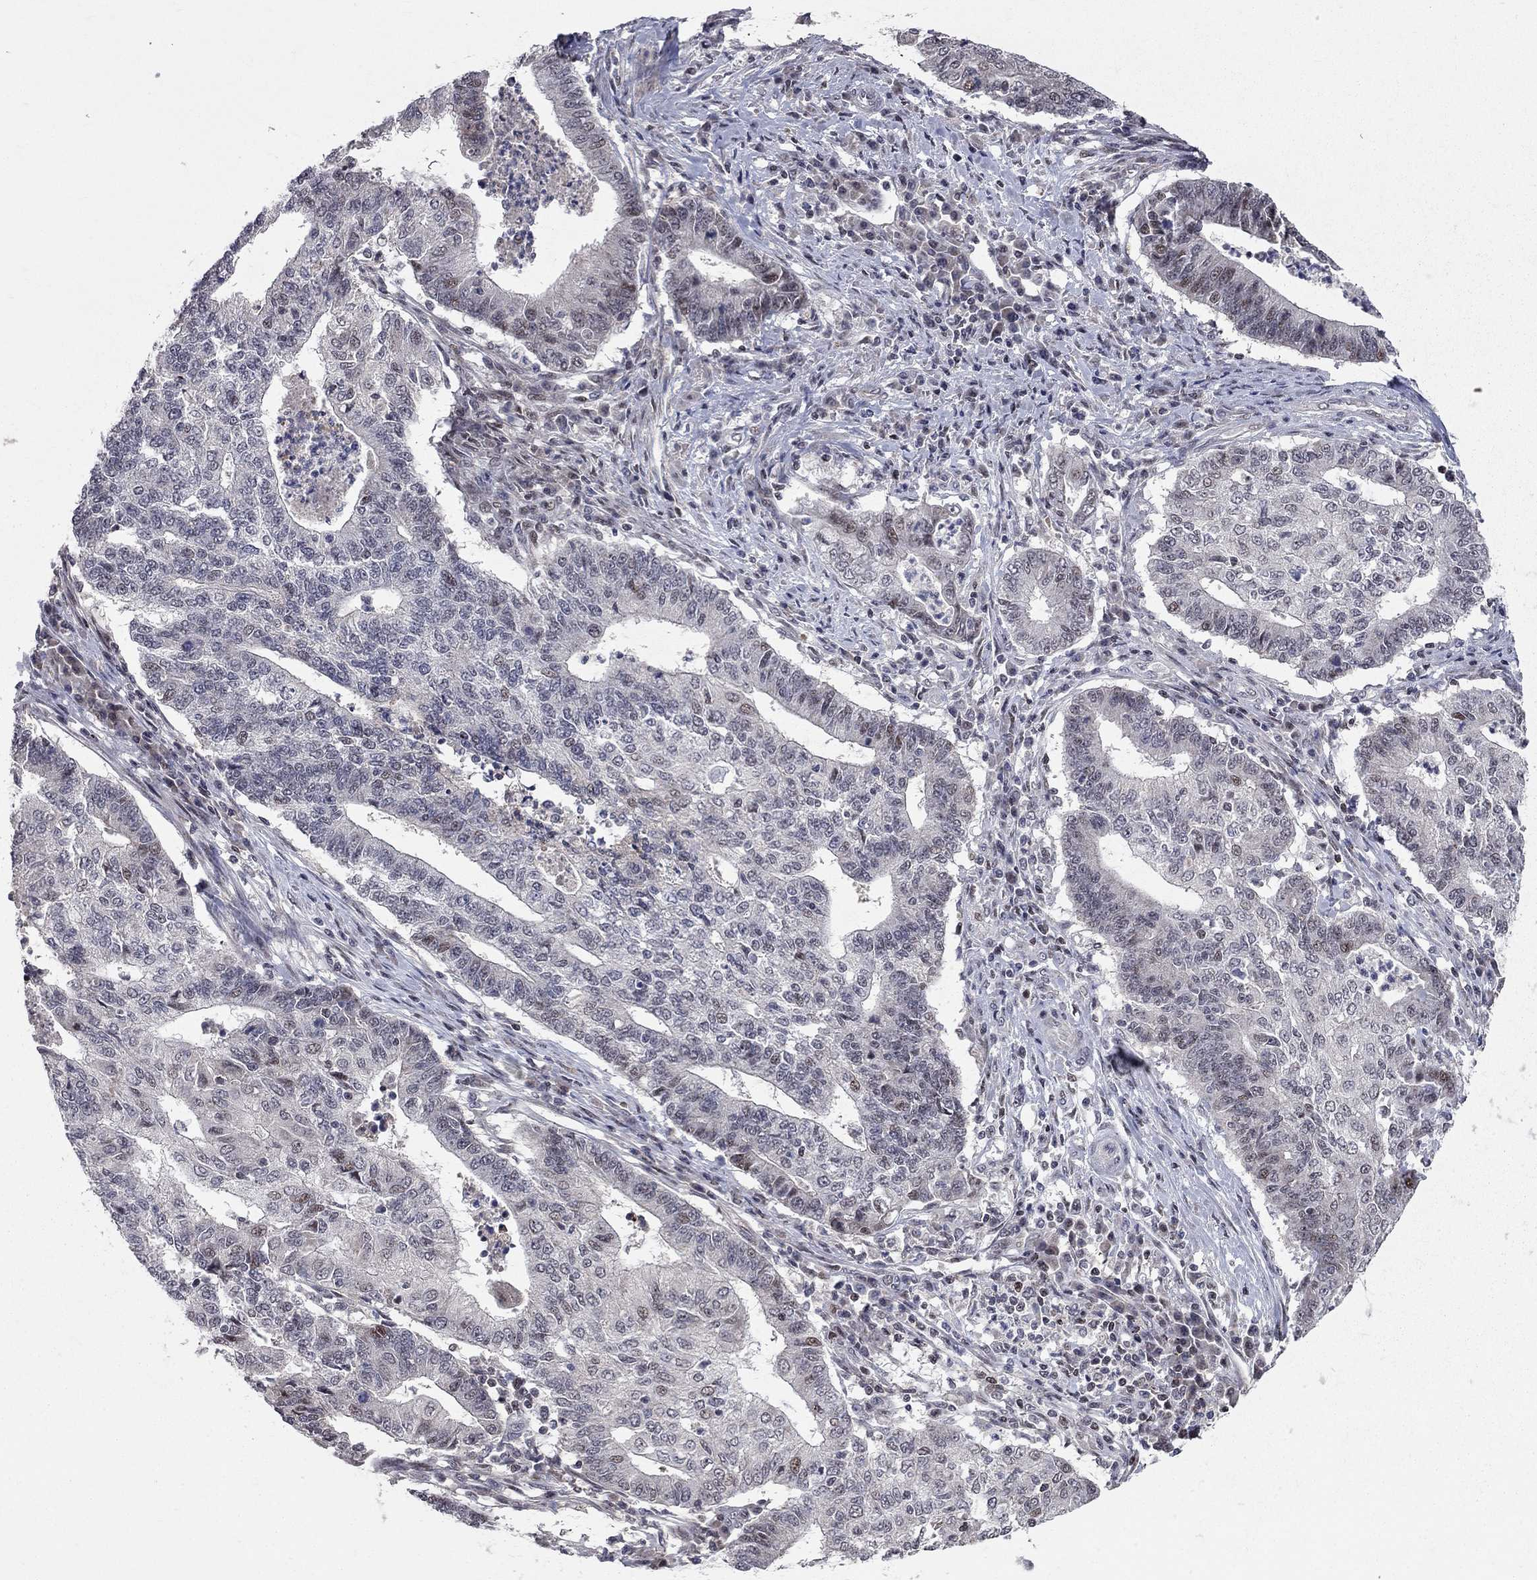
{"staining": {"intensity": "weak", "quantity": "<25%", "location": "nuclear"}, "tissue": "endometrial cancer", "cell_type": "Tumor cells", "image_type": "cancer", "snomed": [{"axis": "morphology", "description": "Adenocarcinoma, NOS"}, {"axis": "topography", "description": "Uterus"}, {"axis": "topography", "description": "Endometrium"}], "caption": "Protein analysis of adenocarcinoma (endometrial) exhibits no significant expression in tumor cells.", "gene": "HDAC3", "patient": {"sex": "female", "age": 54}}